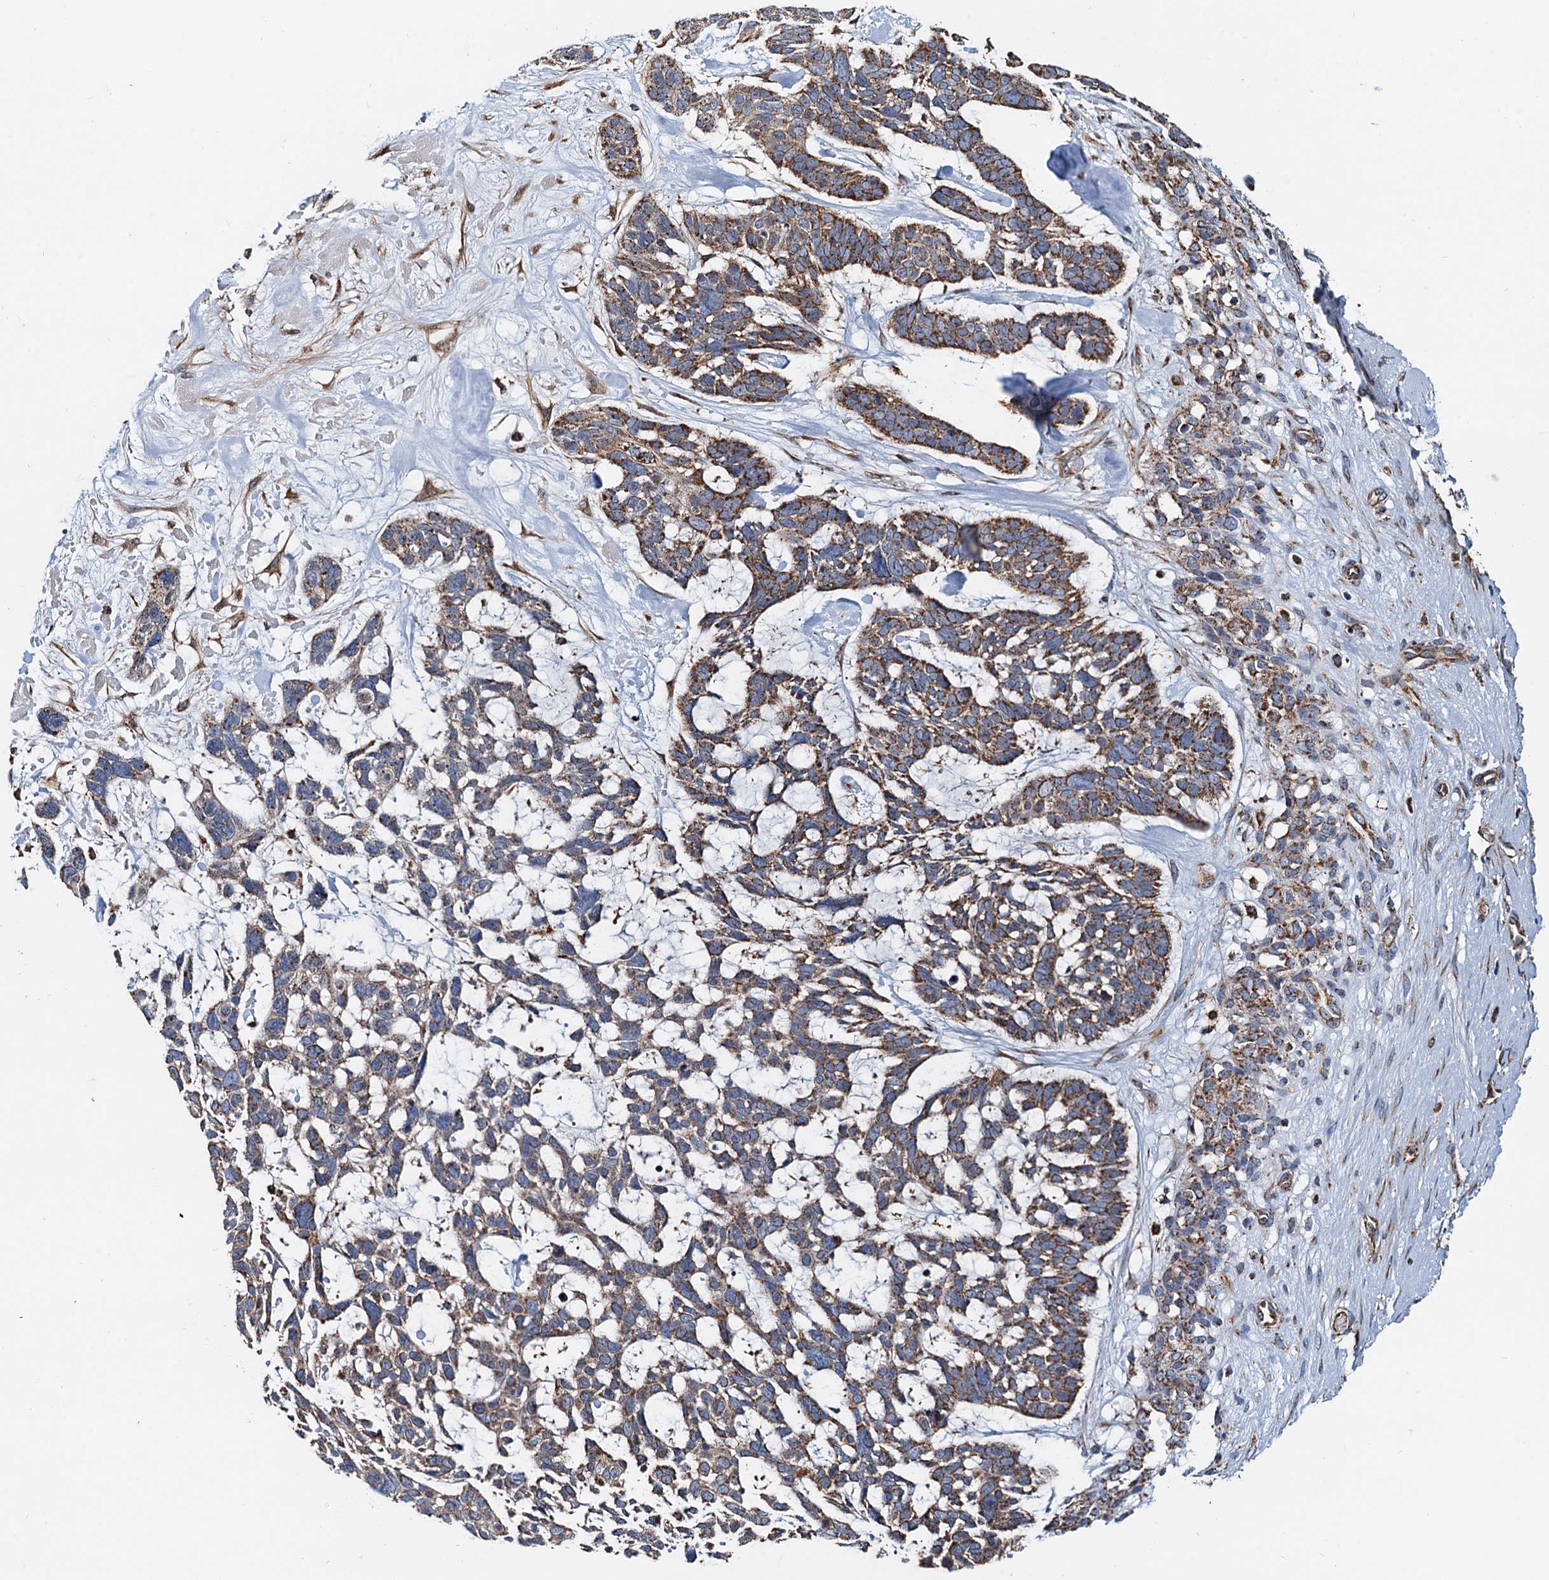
{"staining": {"intensity": "moderate", "quantity": "25%-75%", "location": "cytoplasmic/membranous"}, "tissue": "skin cancer", "cell_type": "Tumor cells", "image_type": "cancer", "snomed": [{"axis": "morphology", "description": "Basal cell carcinoma"}, {"axis": "topography", "description": "Skin"}], "caption": "Basal cell carcinoma (skin) tissue demonstrates moderate cytoplasmic/membranous positivity in approximately 25%-75% of tumor cells, visualized by immunohistochemistry. Immunohistochemistry (ihc) stains the protein in brown and the nuclei are stained blue.", "gene": "AAGAB", "patient": {"sex": "male", "age": 88}}